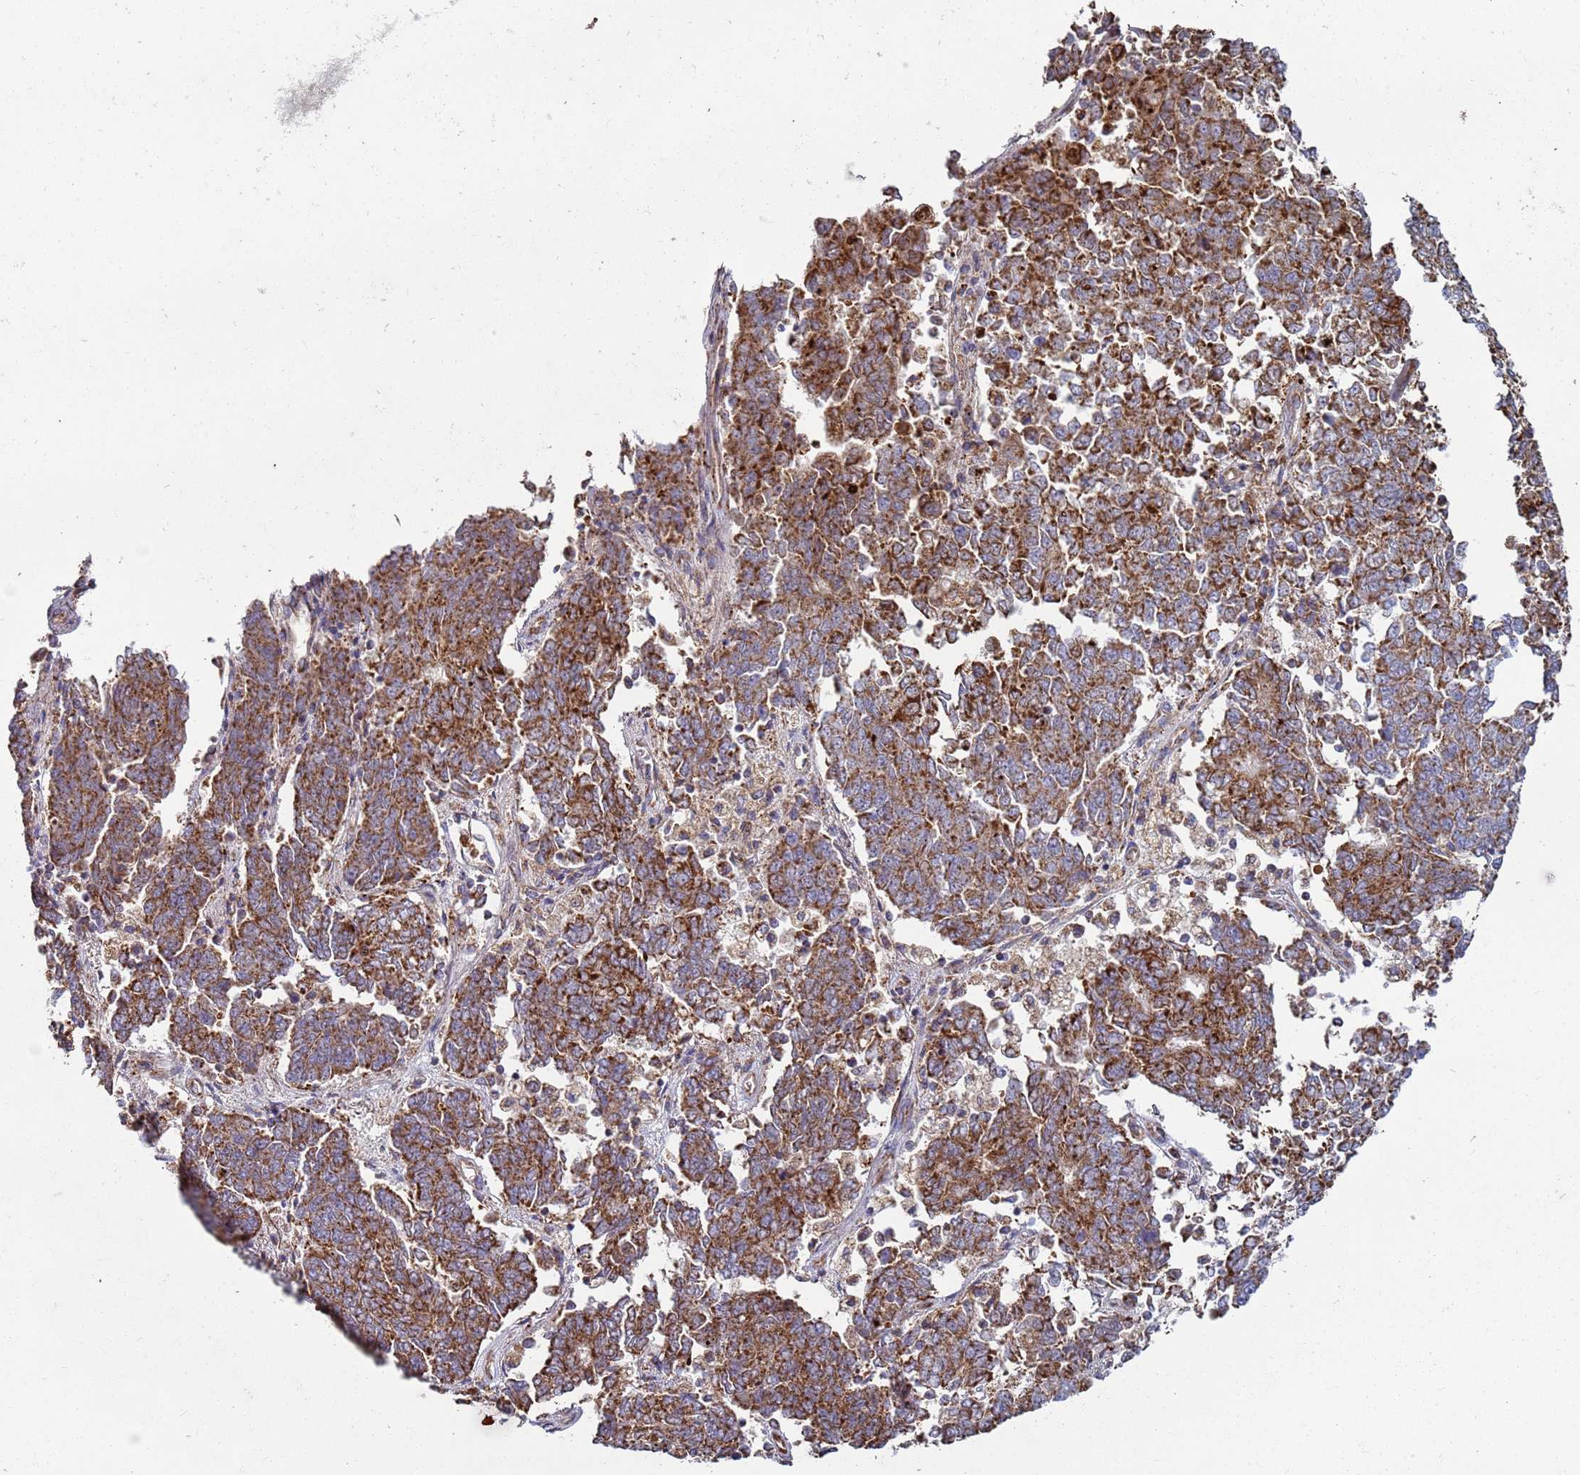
{"staining": {"intensity": "strong", "quantity": ">75%", "location": "cytoplasmic/membranous"}, "tissue": "endometrial cancer", "cell_type": "Tumor cells", "image_type": "cancer", "snomed": [{"axis": "morphology", "description": "Adenocarcinoma, NOS"}, {"axis": "topography", "description": "Endometrium"}], "caption": "IHC (DAB (3,3'-diaminobenzidine)) staining of human endometrial cancer (adenocarcinoma) shows strong cytoplasmic/membranous protein positivity in approximately >75% of tumor cells.", "gene": "FBXO33", "patient": {"sex": "female", "age": 80}}